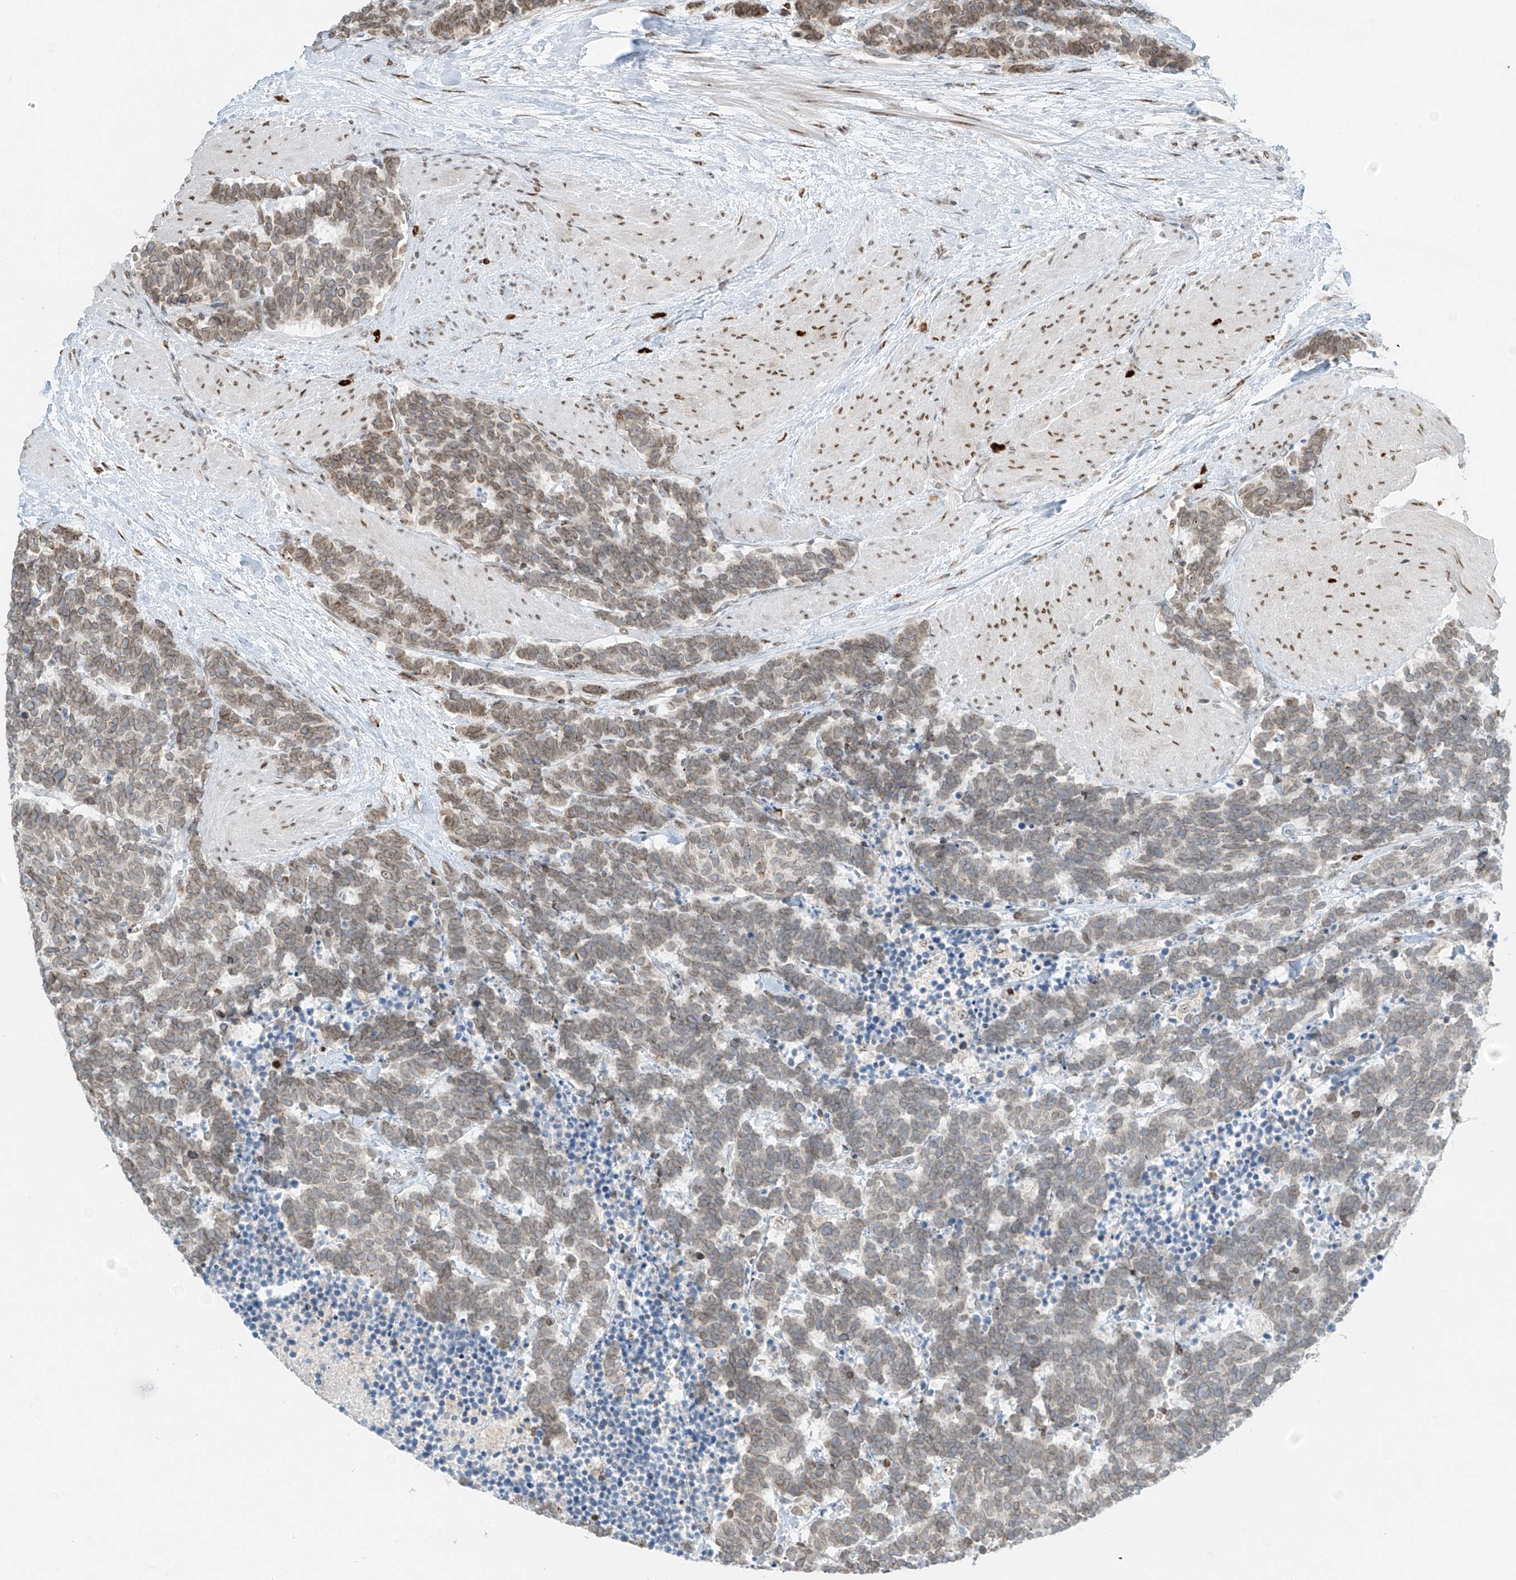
{"staining": {"intensity": "weak", "quantity": "25%-75%", "location": "cytoplasmic/membranous,nuclear"}, "tissue": "carcinoid", "cell_type": "Tumor cells", "image_type": "cancer", "snomed": [{"axis": "morphology", "description": "Carcinoma, NOS"}, {"axis": "morphology", "description": "Carcinoid, malignant, NOS"}, {"axis": "topography", "description": "Urinary bladder"}], "caption": "Immunohistochemical staining of carcinoma exhibits low levels of weak cytoplasmic/membranous and nuclear staining in about 25%-75% of tumor cells. The protein of interest is stained brown, and the nuclei are stained in blue (DAB (3,3'-diaminobenzidine) IHC with brightfield microscopy, high magnification).", "gene": "SAMD15", "patient": {"sex": "male", "age": 57}}